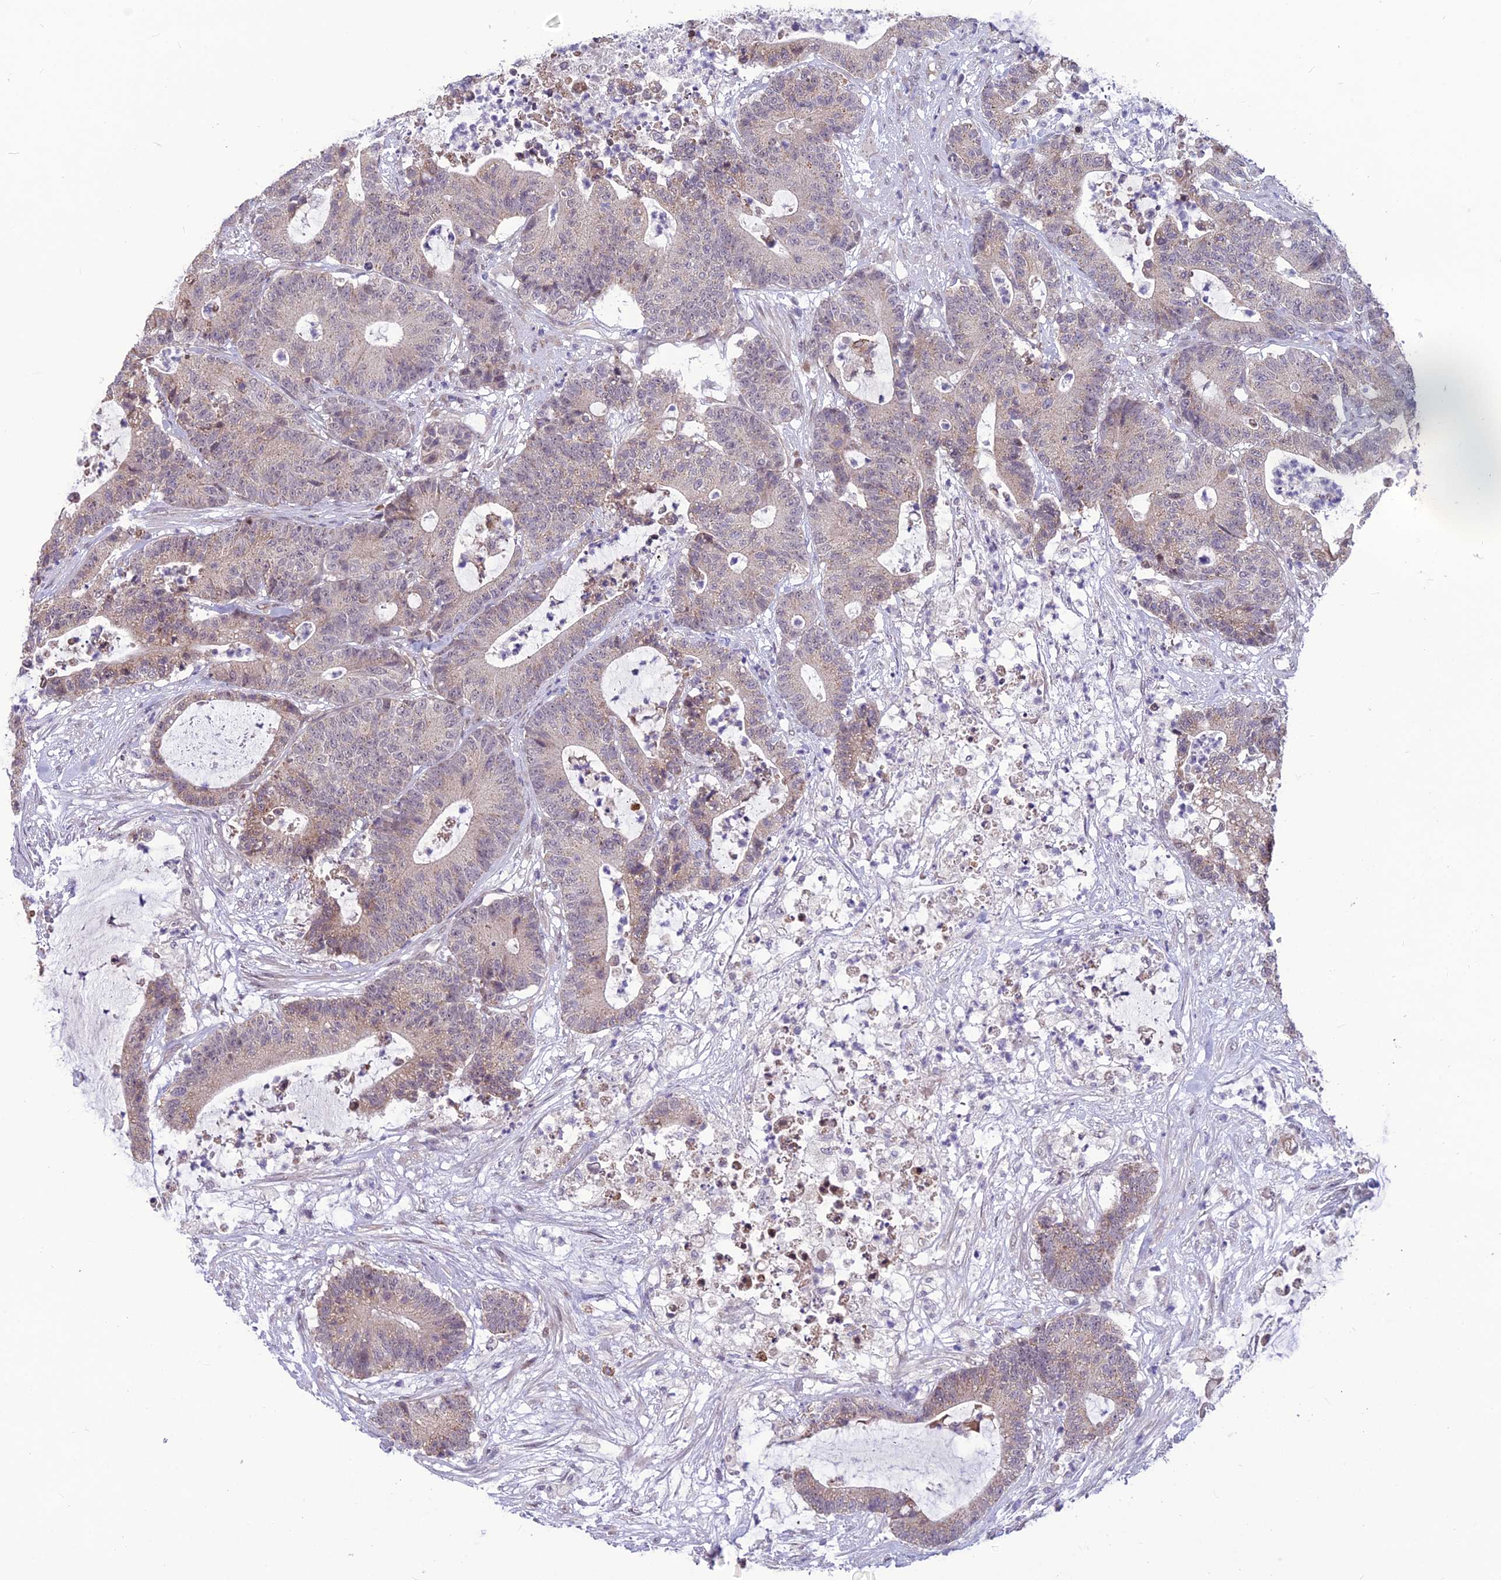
{"staining": {"intensity": "weak", "quantity": "<25%", "location": "cytoplasmic/membranous"}, "tissue": "colorectal cancer", "cell_type": "Tumor cells", "image_type": "cancer", "snomed": [{"axis": "morphology", "description": "Adenocarcinoma, NOS"}, {"axis": "topography", "description": "Colon"}], "caption": "Tumor cells show no significant protein expression in colorectal adenocarcinoma.", "gene": "FBRS", "patient": {"sex": "female", "age": 84}}